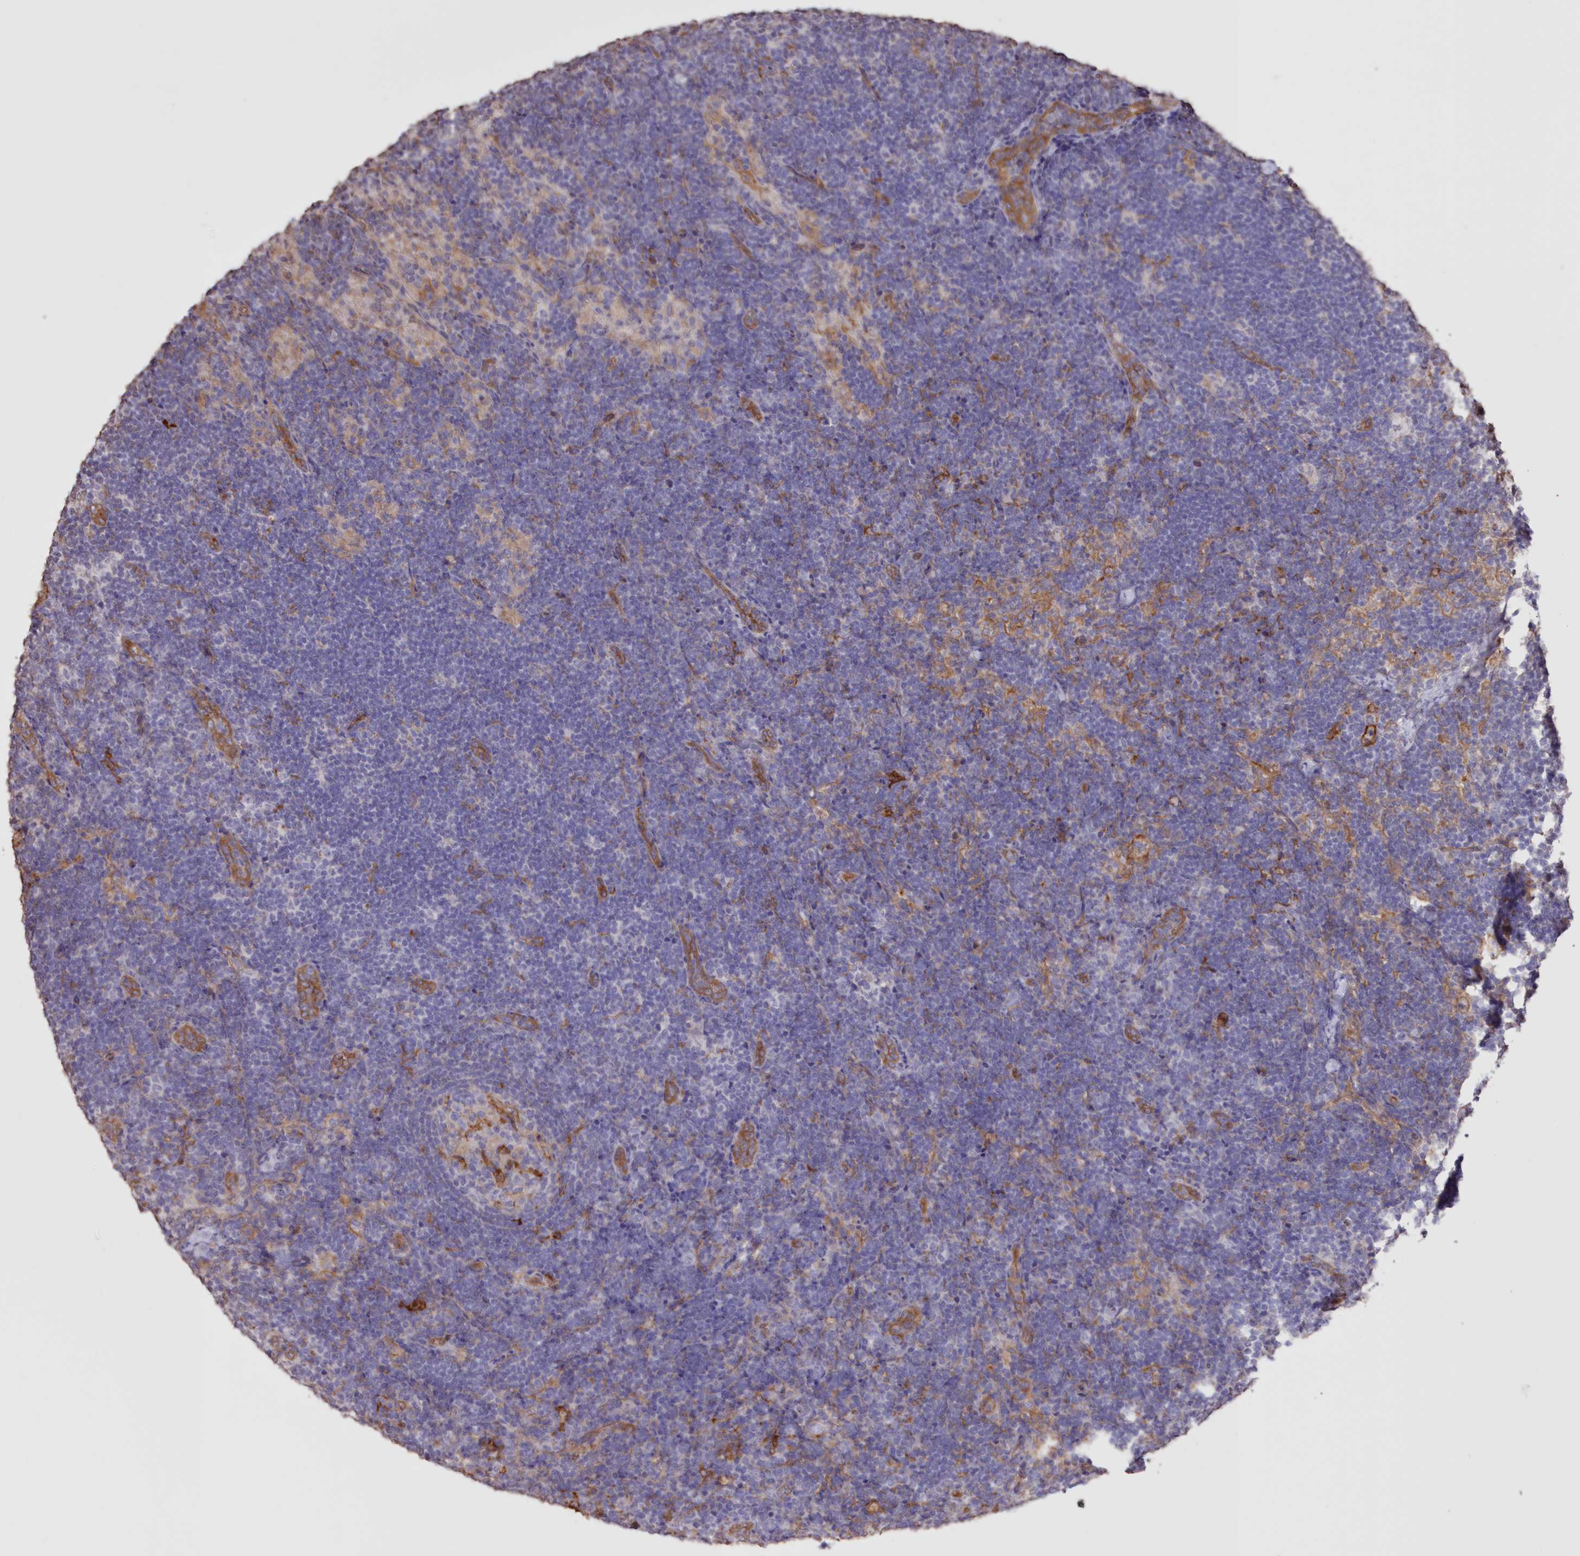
{"staining": {"intensity": "negative", "quantity": "none", "location": "none"}, "tissue": "lymph node", "cell_type": "Germinal center cells", "image_type": "normal", "snomed": [{"axis": "morphology", "description": "Normal tissue, NOS"}, {"axis": "topography", "description": "Lymph node"}], "caption": "DAB immunohistochemical staining of unremarkable human lymph node exhibits no significant expression in germinal center cells.", "gene": "FCHO2", "patient": {"sex": "female", "age": 22}}